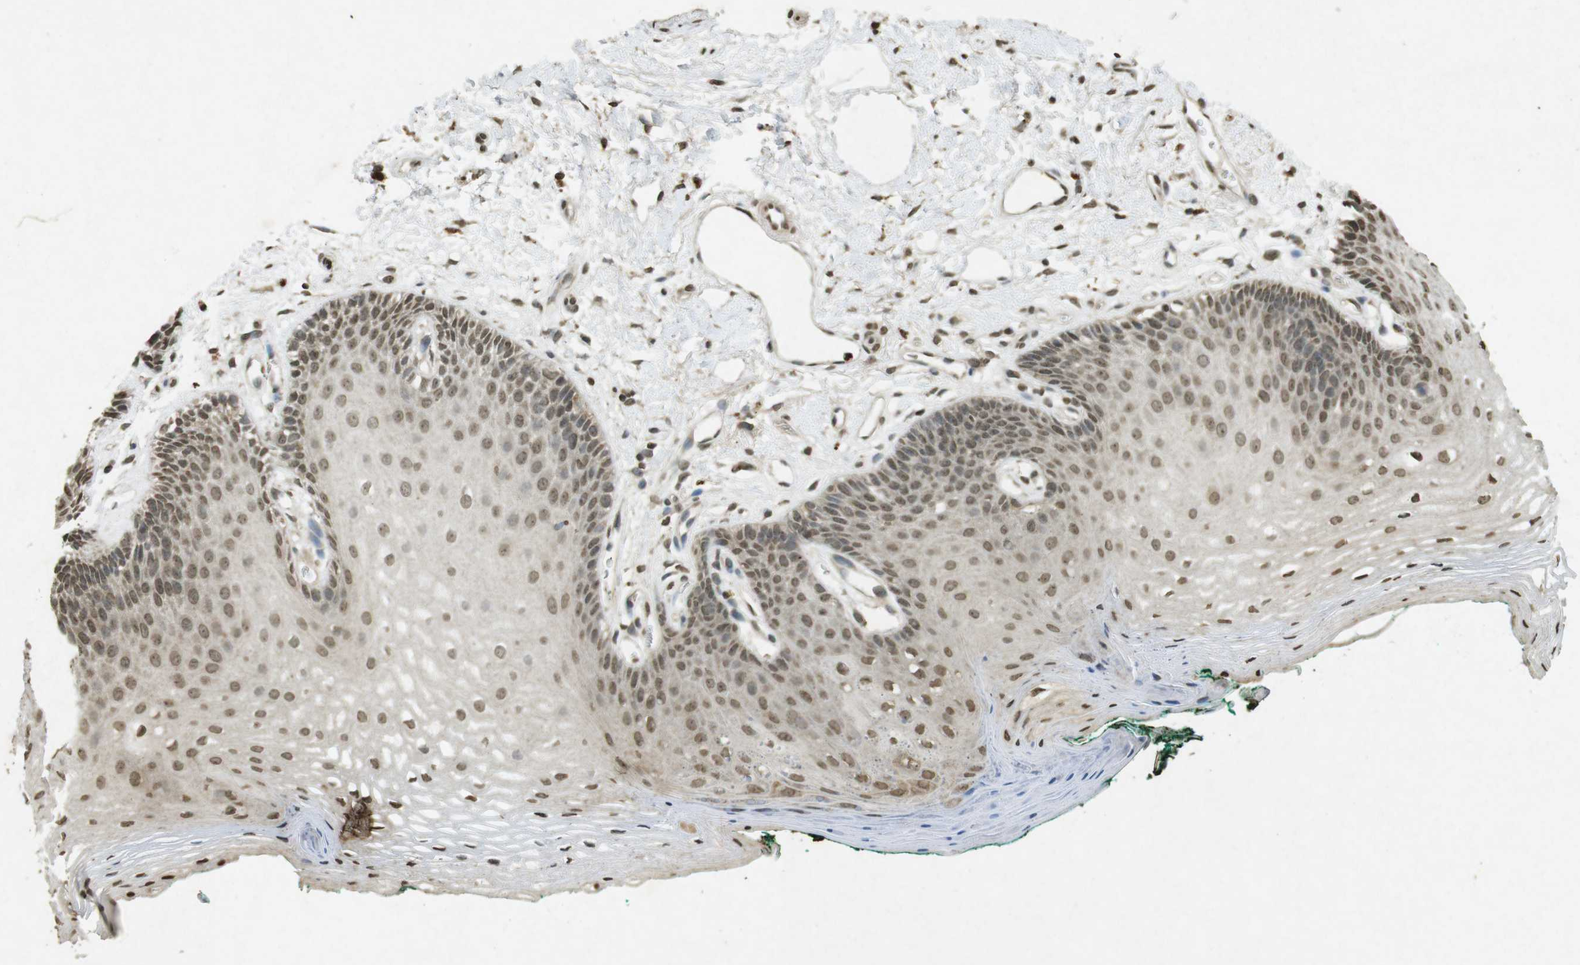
{"staining": {"intensity": "moderate", "quantity": ">75%", "location": "nuclear"}, "tissue": "oral mucosa", "cell_type": "Squamous epithelial cells", "image_type": "normal", "snomed": [{"axis": "morphology", "description": "Normal tissue, NOS"}, {"axis": "topography", "description": "Skeletal muscle"}, {"axis": "topography", "description": "Oral tissue"}, {"axis": "topography", "description": "Peripheral nerve tissue"}], "caption": "Immunohistochemical staining of normal human oral mucosa shows >75% levels of moderate nuclear protein positivity in approximately >75% of squamous epithelial cells.", "gene": "ORC4", "patient": {"sex": "female", "age": 84}}